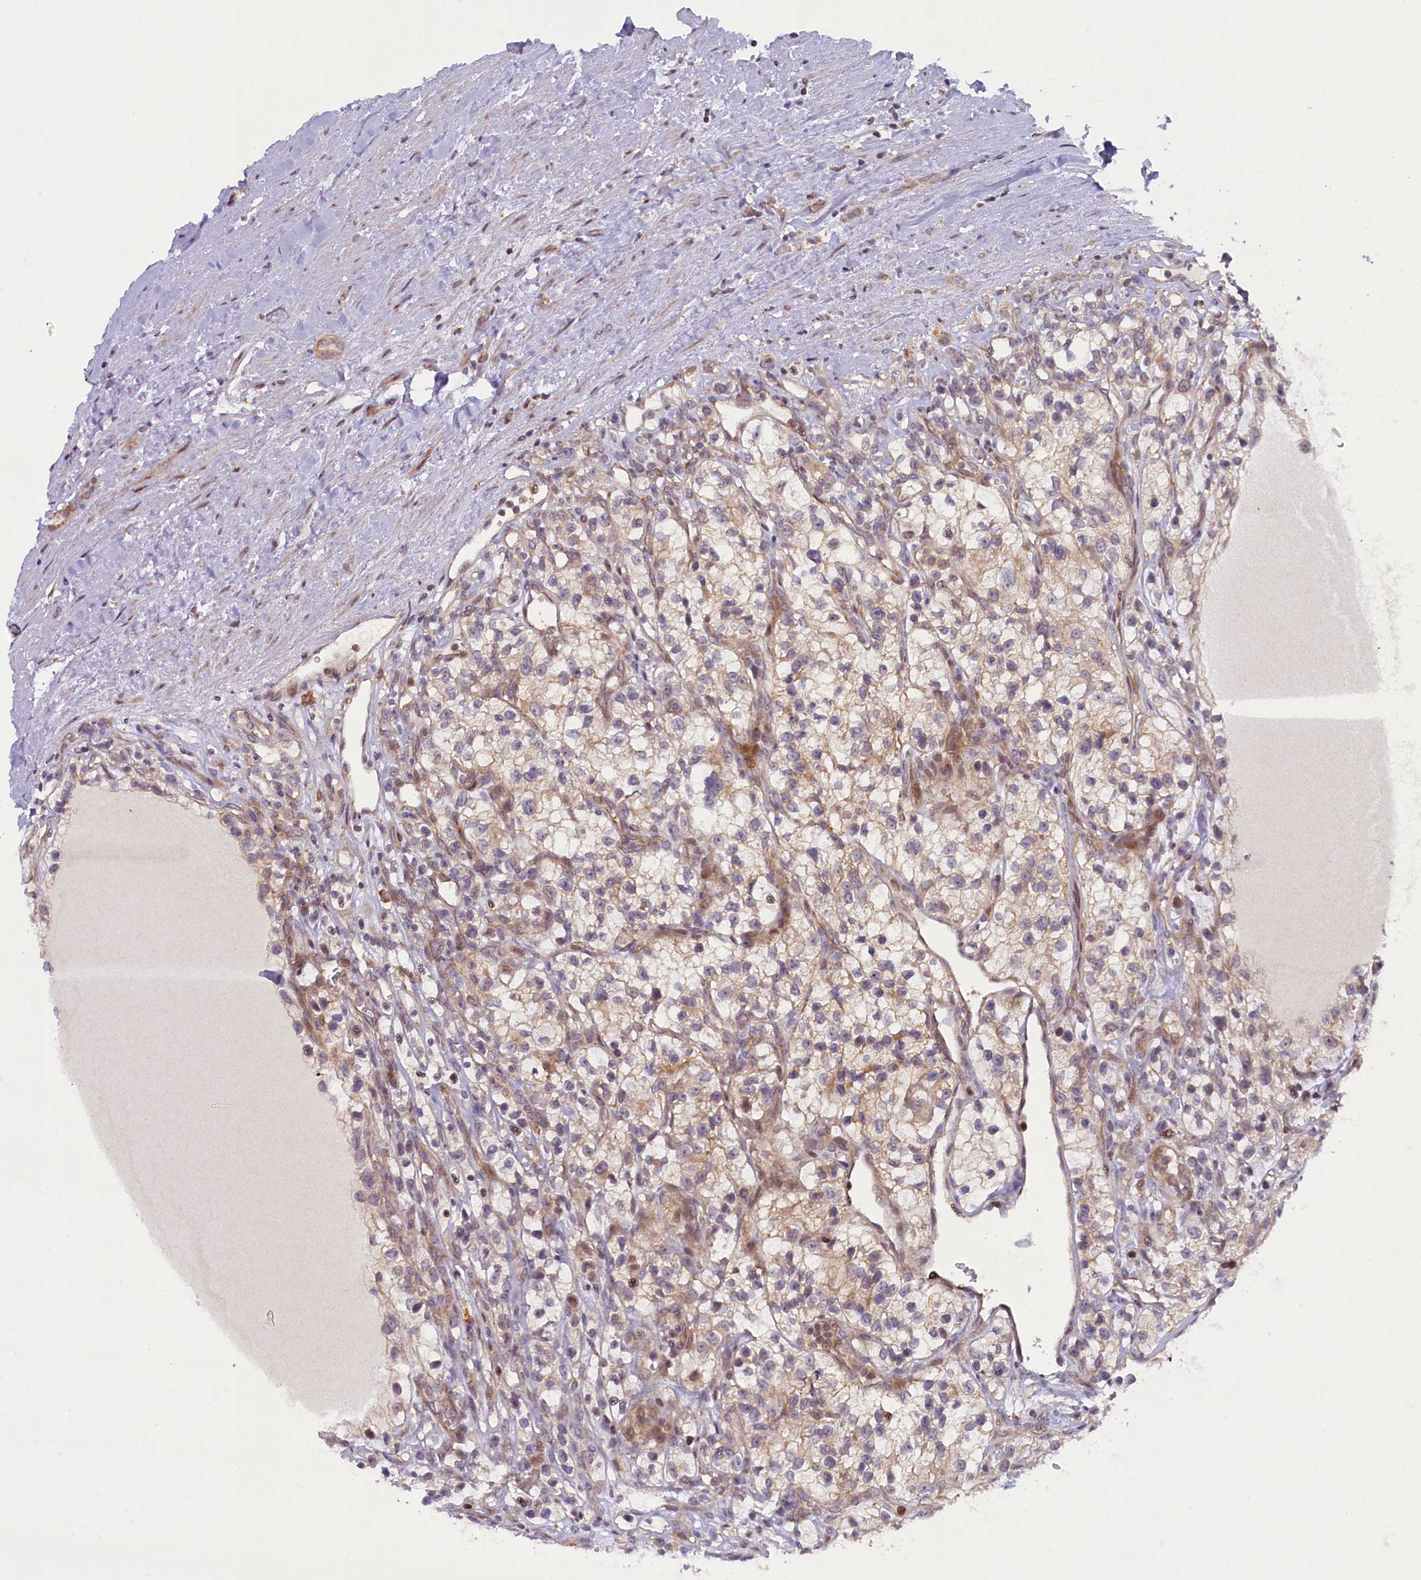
{"staining": {"intensity": "weak", "quantity": ">75%", "location": "cytoplasmic/membranous"}, "tissue": "renal cancer", "cell_type": "Tumor cells", "image_type": "cancer", "snomed": [{"axis": "morphology", "description": "Adenocarcinoma, NOS"}, {"axis": "topography", "description": "Kidney"}], "caption": "Tumor cells demonstrate weak cytoplasmic/membranous staining in about >75% of cells in adenocarcinoma (renal).", "gene": "CCL23", "patient": {"sex": "female", "age": 57}}